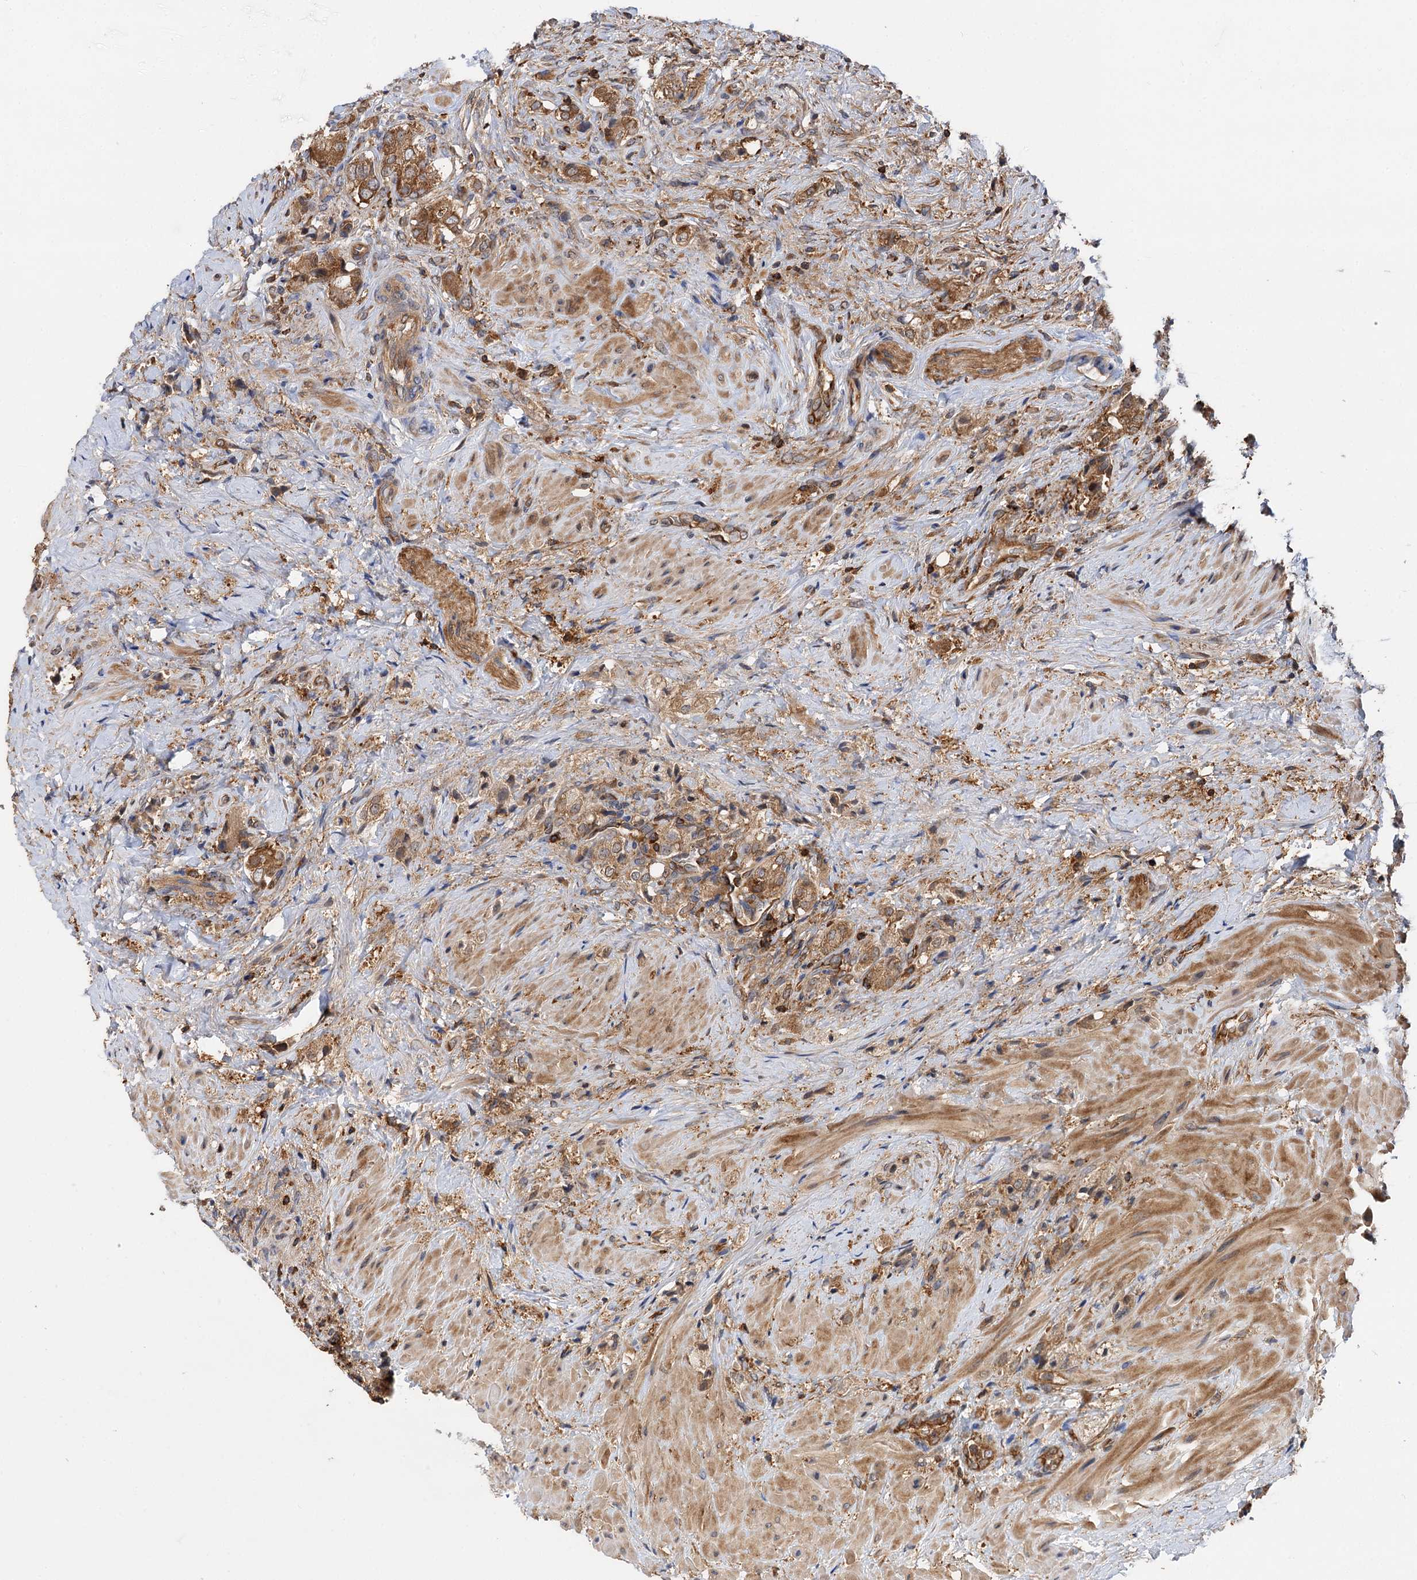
{"staining": {"intensity": "moderate", "quantity": ">75%", "location": "cytoplasmic/membranous"}, "tissue": "prostate cancer", "cell_type": "Tumor cells", "image_type": "cancer", "snomed": [{"axis": "morphology", "description": "Adenocarcinoma, High grade"}, {"axis": "topography", "description": "Prostate"}], "caption": "The micrograph shows immunohistochemical staining of prostate cancer (high-grade adenocarcinoma). There is moderate cytoplasmic/membranous expression is seen in approximately >75% of tumor cells.", "gene": "PACS1", "patient": {"sex": "male", "age": 65}}